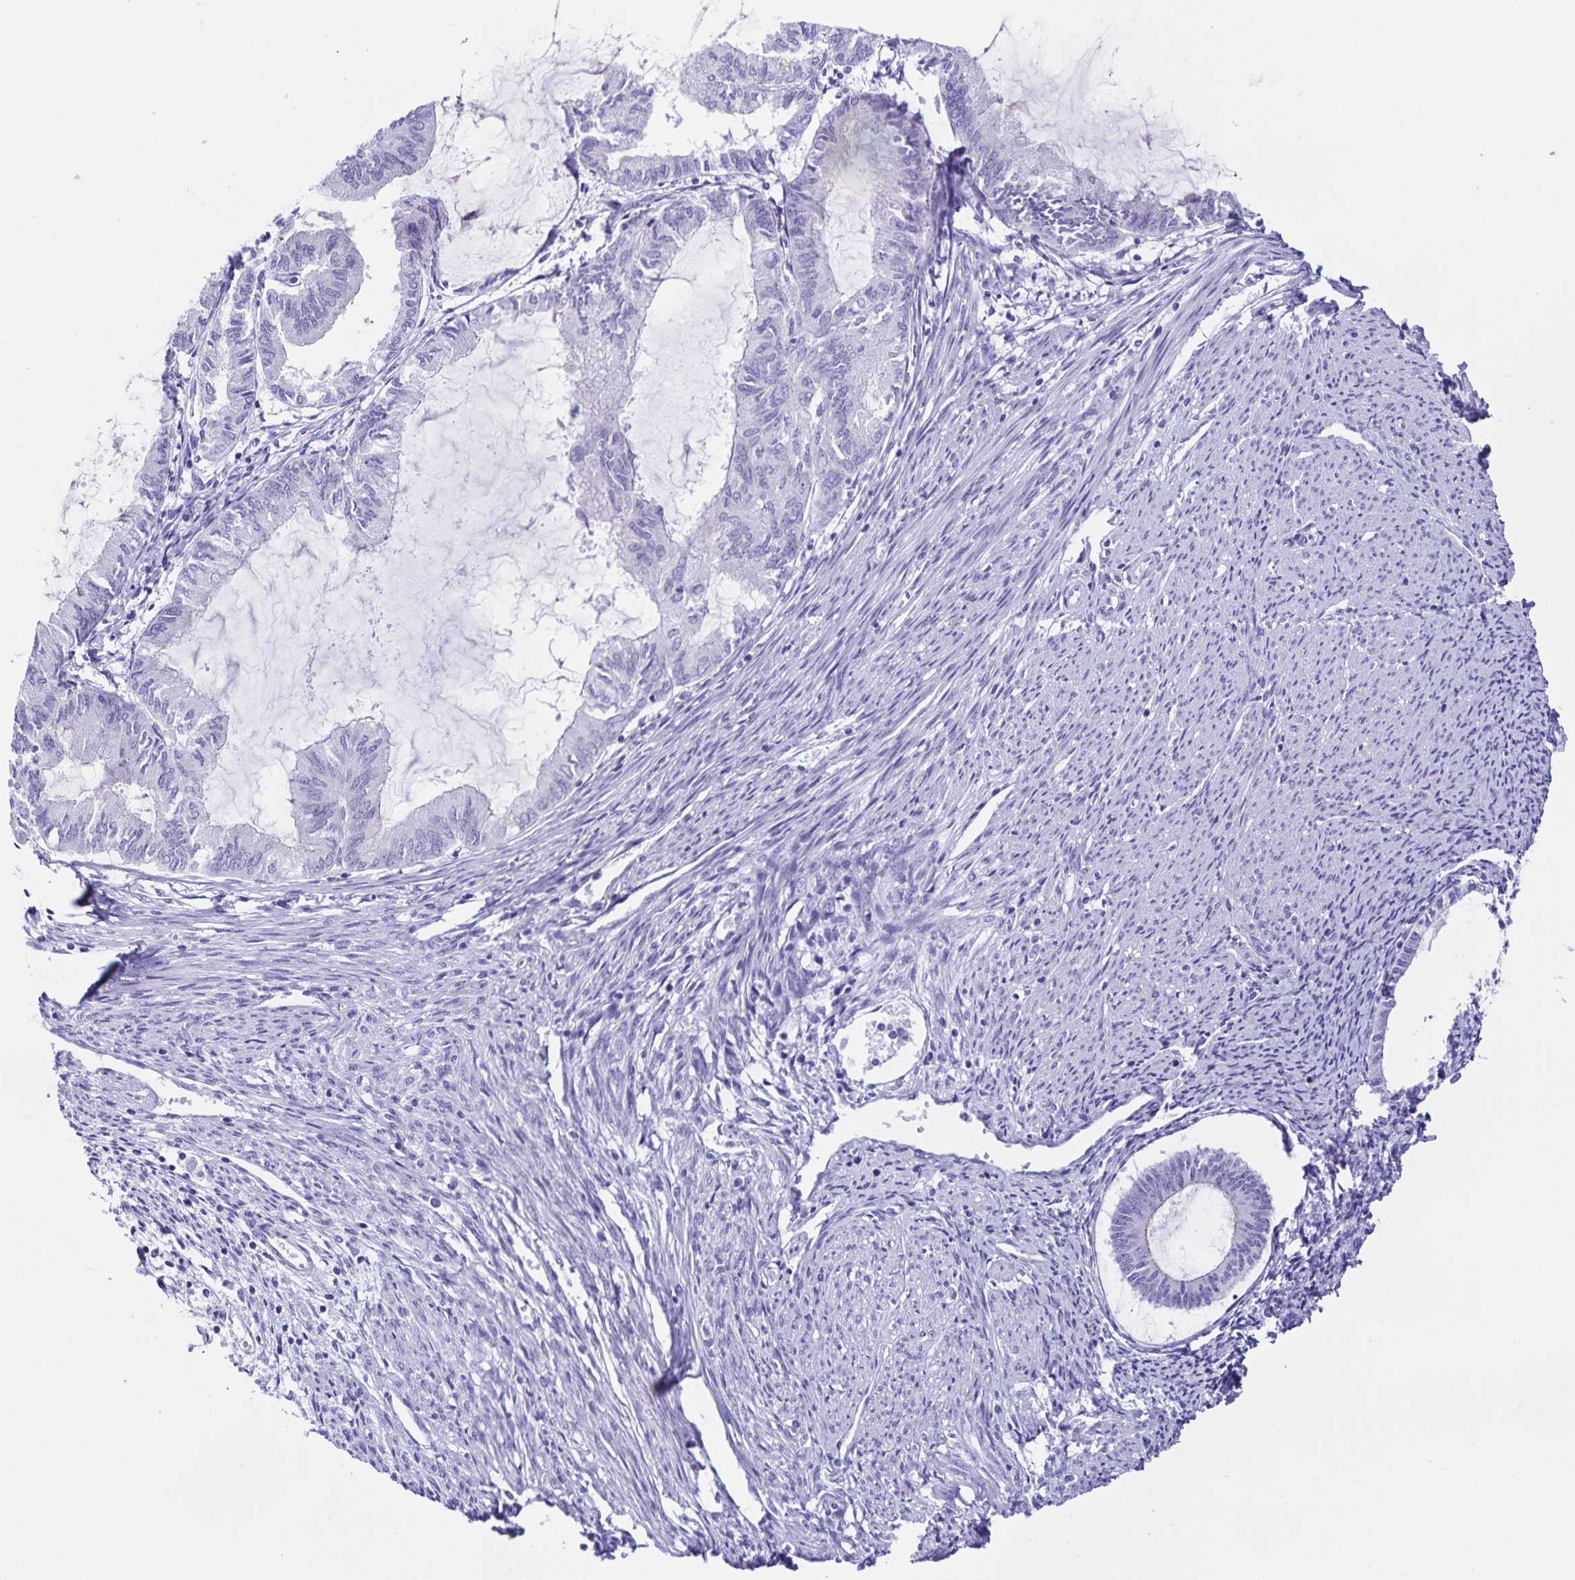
{"staining": {"intensity": "negative", "quantity": "none", "location": "none"}, "tissue": "endometrial cancer", "cell_type": "Tumor cells", "image_type": "cancer", "snomed": [{"axis": "morphology", "description": "Adenocarcinoma, NOS"}, {"axis": "topography", "description": "Endometrium"}], "caption": "A histopathology image of endometrial adenocarcinoma stained for a protein reveals no brown staining in tumor cells.", "gene": "FAM170A", "patient": {"sex": "female", "age": 86}}